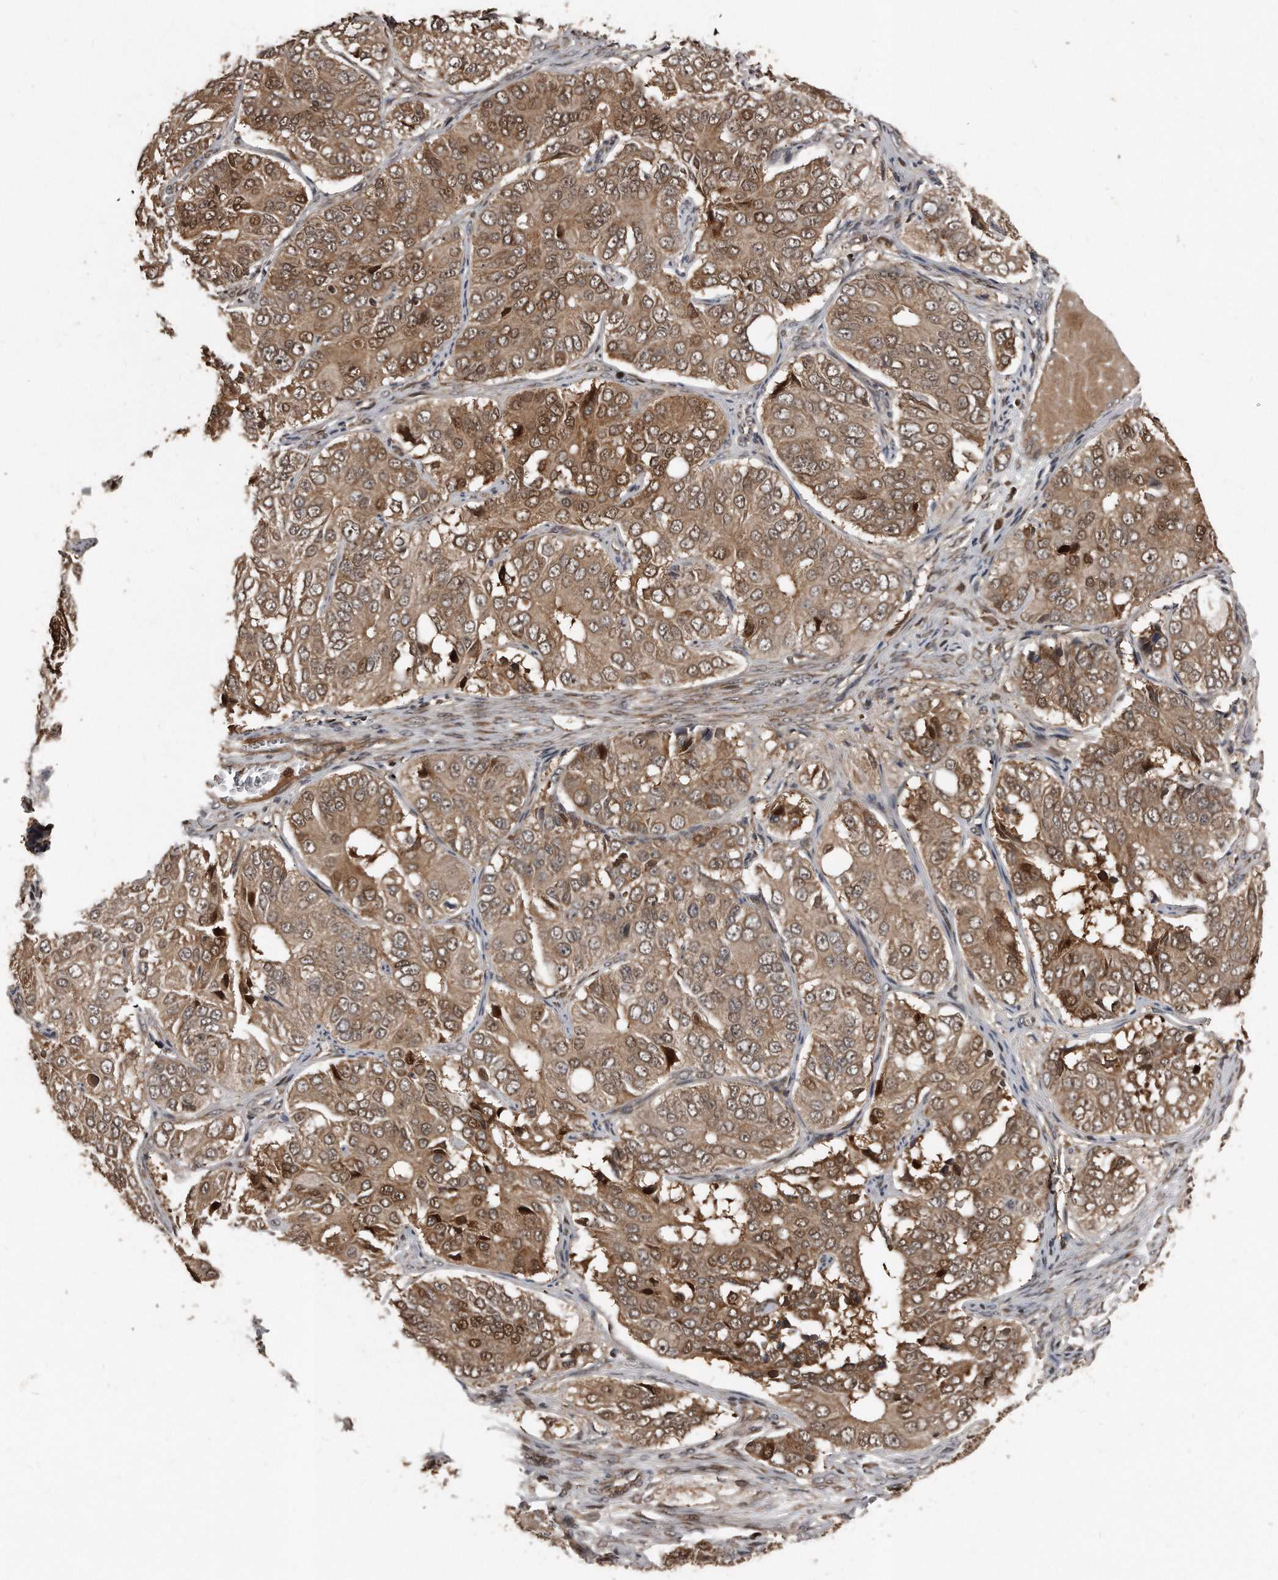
{"staining": {"intensity": "moderate", "quantity": ">75%", "location": "cytoplasmic/membranous,nuclear"}, "tissue": "ovarian cancer", "cell_type": "Tumor cells", "image_type": "cancer", "snomed": [{"axis": "morphology", "description": "Carcinoma, endometroid"}, {"axis": "topography", "description": "Ovary"}], "caption": "Immunohistochemistry staining of endometroid carcinoma (ovarian), which shows medium levels of moderate cytoplasmic/membranous and nuclear positivity in about >75% of tumor cells indicating moderate cytoplasmic/membranous and nuclear protein staining. The staining was performed using DAB (brown) for protein detection and nuclei were counterstained in hematoxylin (blue).", "gene": "GCH1", "patient": {"sex": "female", "age": 51}}